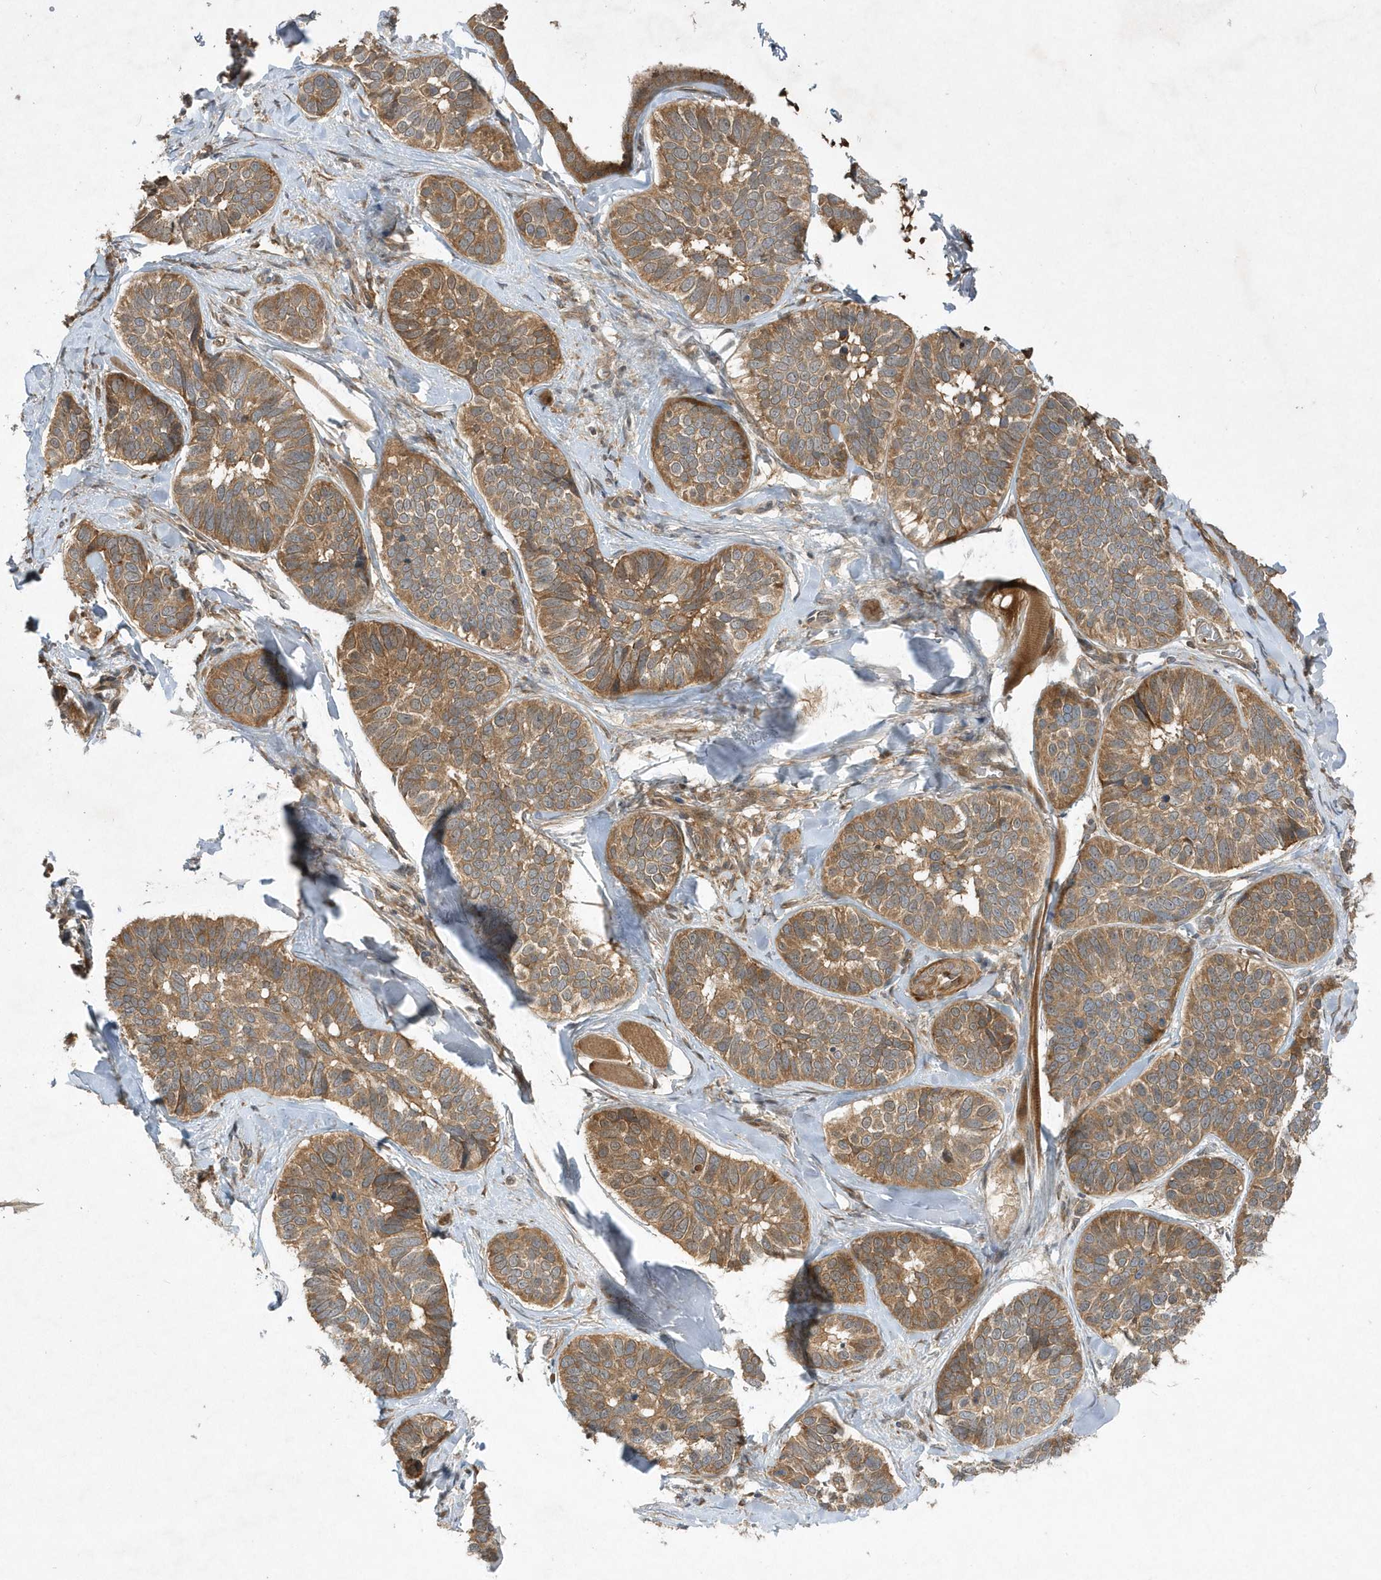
{"staining": {"intensity": "moderate", "quantity": ">75%", "location": "cytoplasmic/membranous"}, "tissue": "skin cancer", "cell_type": "Tumor cells", "image_type": "cancer", "snomed": [{"axis": "morphology", "description": "Basal cell carcinoma"}, {"axis": "topography", "description": "Skin"}], "caption": "This micrograph shows immunohistochemistry staining of skin cancer (basal cell carcinoma), with medium moderate cytoplasmic/membranous expression in approximately >75% of tumor cells.", "gene": "GFM2", "patient": {"sex": "male", "age": 62}}